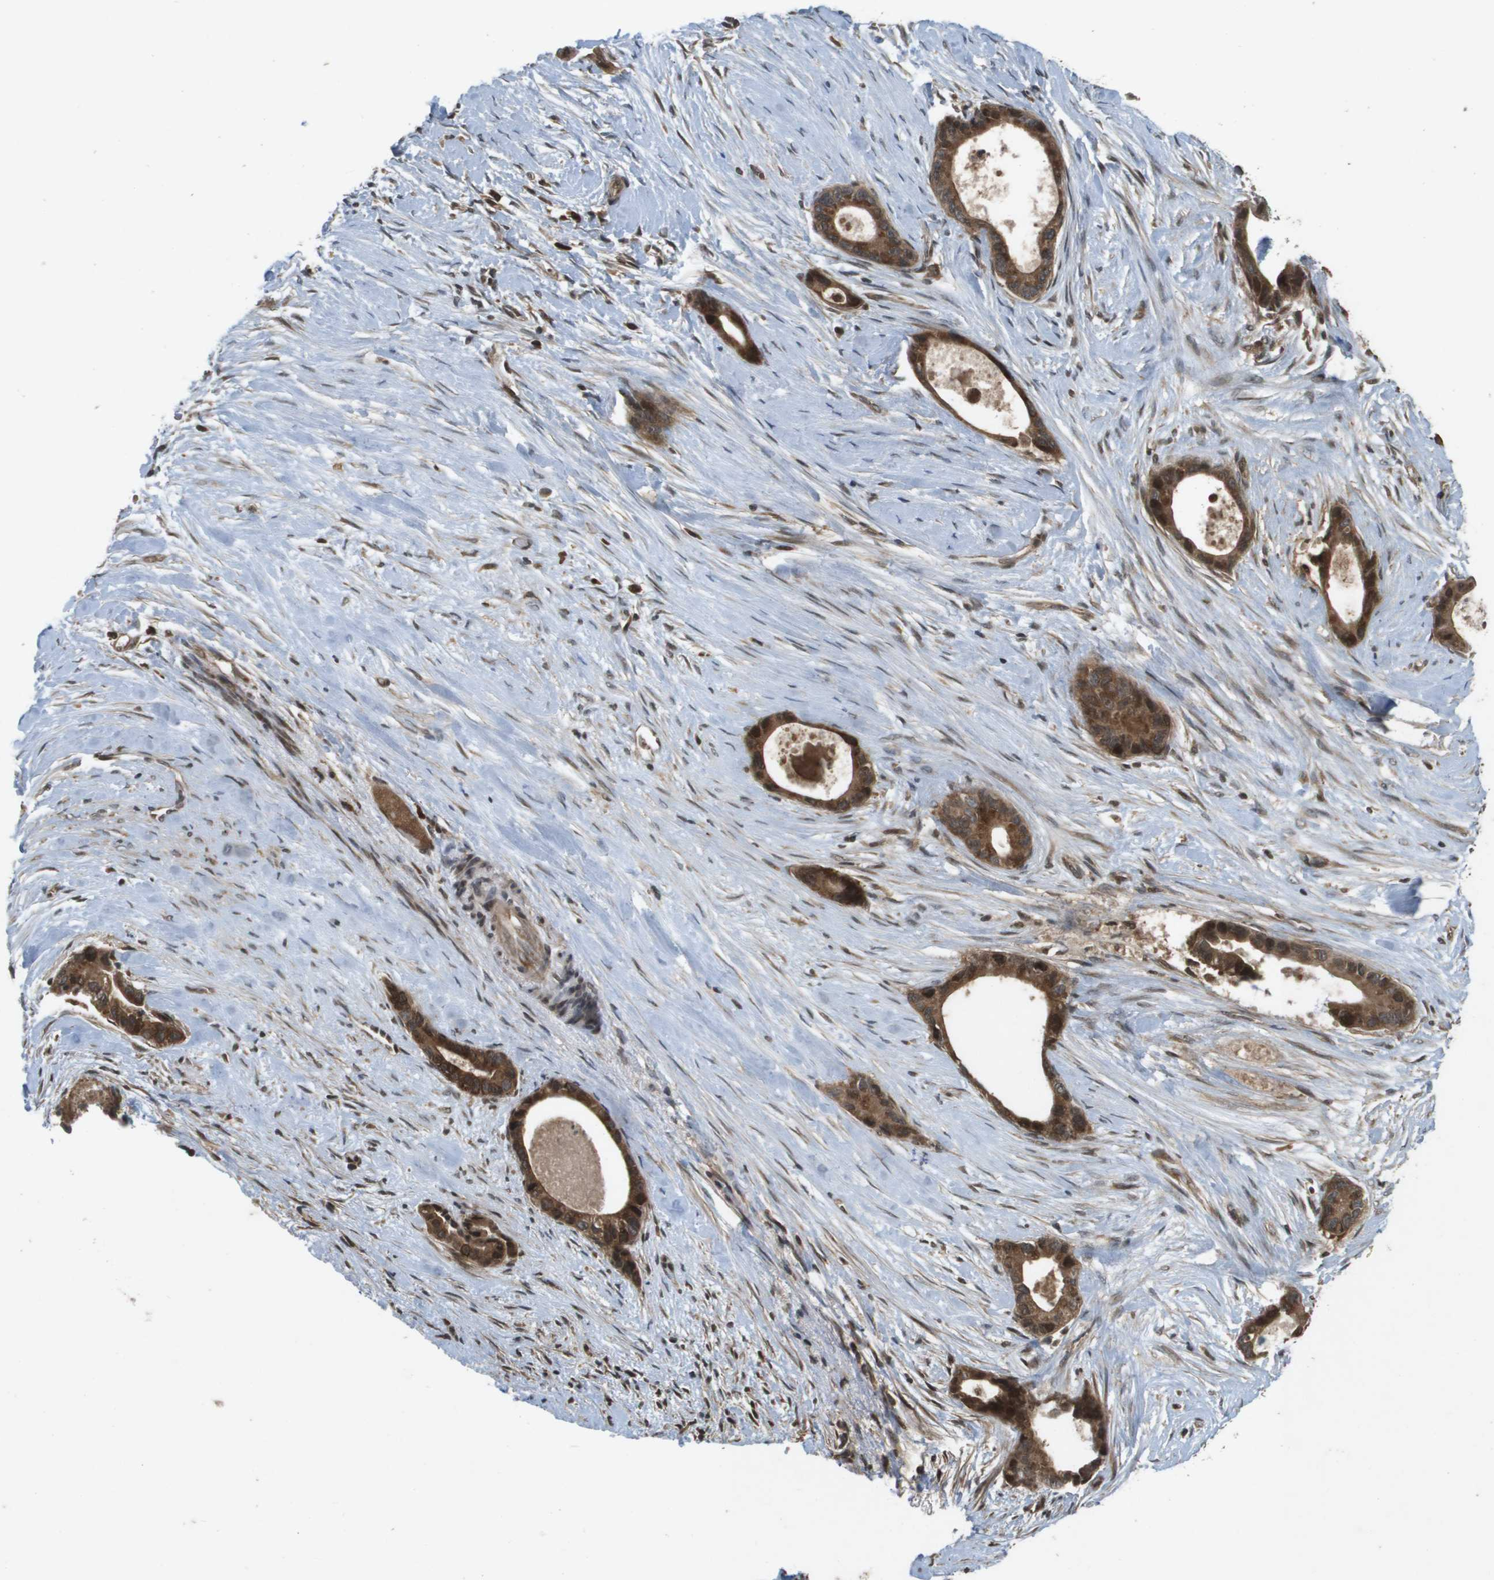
{"staining": {"intensity": "moderate", "quantity": ">75%", "location": "cytoplasmic/membranous,nuclear"}, "tissue": "liver cancer", "cell_type": "Tumor cells", "image_type": "cancer", "snomed": [{"axis": "morphology", "description": "Cholangiocarcinoma"}, {"axis": "topography", "description": "Liver"}], "caption": "This histopathology image demonstrates cholangiocarcinoma (liver) stained with immunohistochemistry (IHC) to label a protein in brown. The cytoplasmic/membranous and nuclear of tumor cells show moderate positivity for the protein. Nuclei are counter-stained blue.", "gene": "KIF11", "patient": {"sex": "female", "age": 55}}